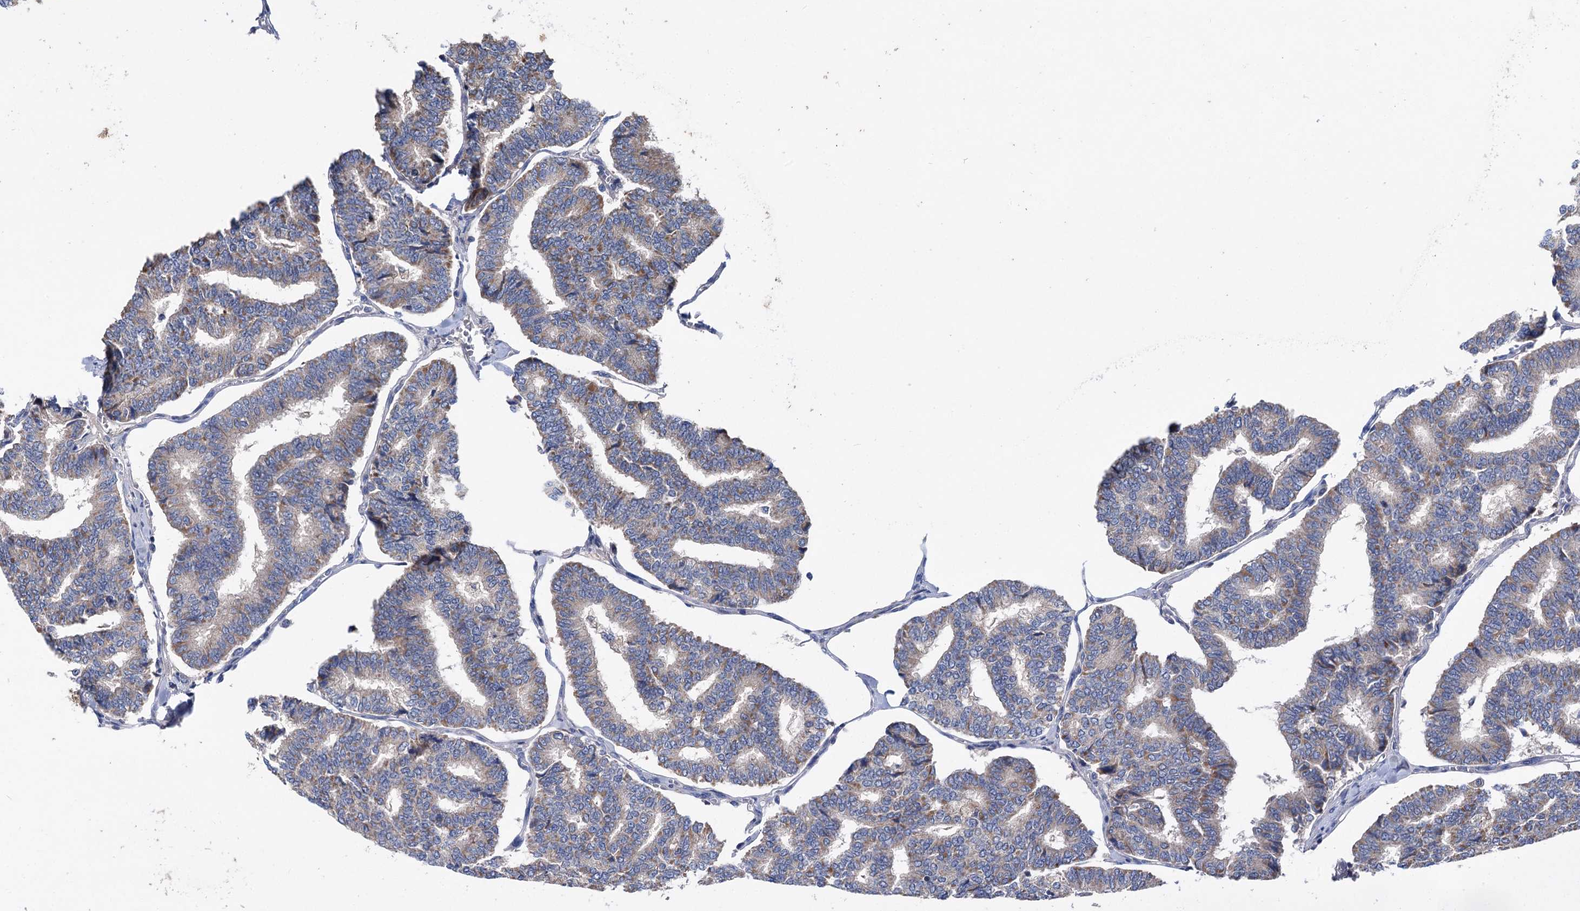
{"staining": {"intensity": "weak", "quantity": "25%-75%", "location": "cytoplasmic/membranous"}, "tissue": "thyroid cancer", "cell_type": "Tumor cells", "image_type": "cancer", "snomed": [{"axis": "morphology", "description": "Papillary adenocarcinoma, NOS"}, {"axis": "topography", "description": "Thyroid gland"}], "caption": "This is an image of immunohistochemistry staining of thyroid cancer, which shows weak staining in the cytoplasmic/membranous of tumor cells.", "gene": "OTUB1", "patient": {"sex": "female", "age": 35}}